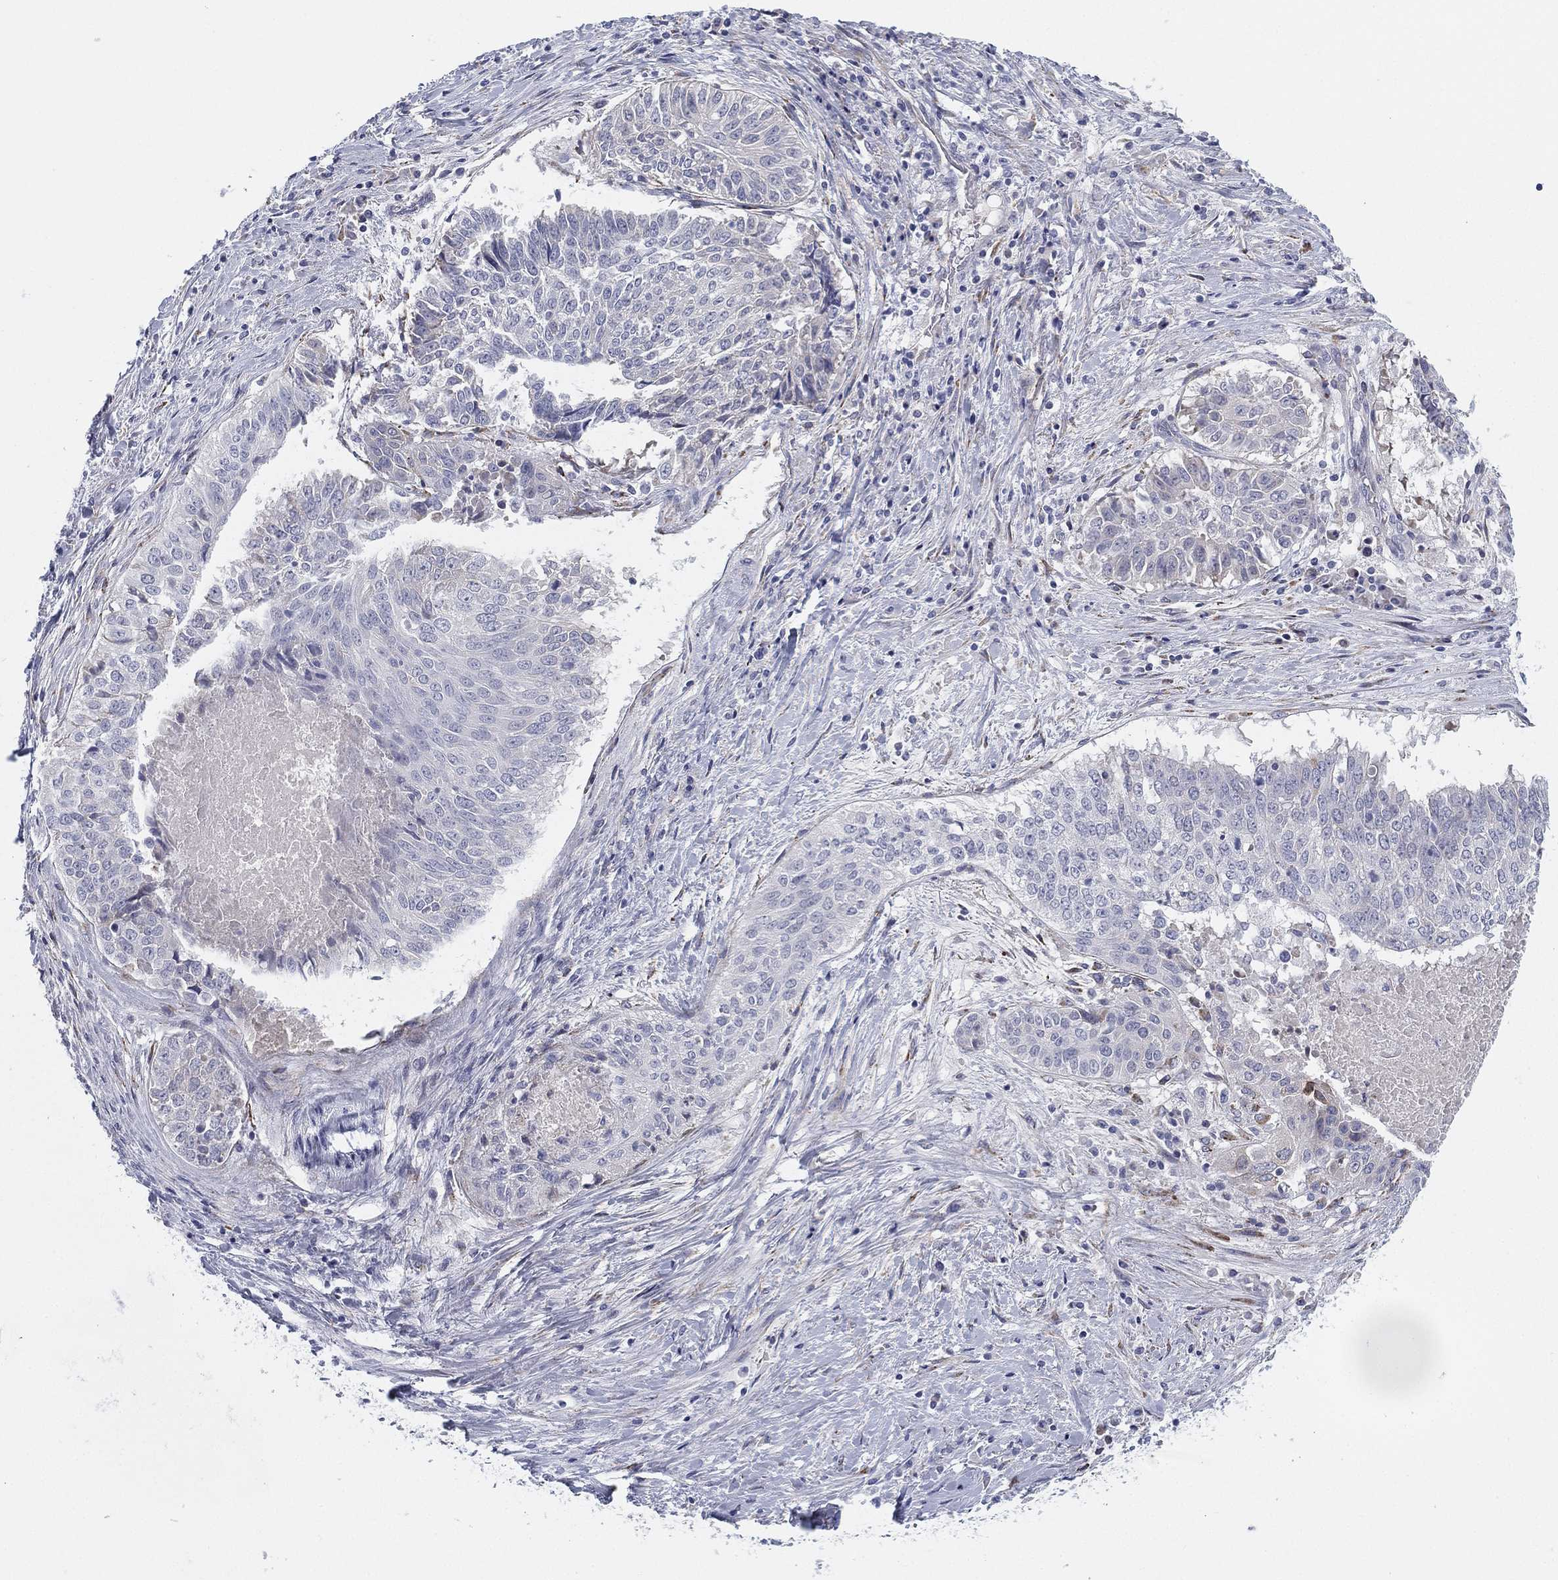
{"staining": {"intensity": "negative", "quantity": "none", "location": "none"}, "tissue": "lung cancer", "cell_type": "Tumor cells", "image_type": "cancer", "snomed": [{"axis": "morphology", "description": "Squamous cell carcinoma, NOS"}, {"axis": "topography", "description": "Lung"}], "caption": "The histopathology image reveals no significant positivity in tumor cells of squamous cell carcinoma (lung).", "gene": "MLF1", "patient": {"sex": "male", "age": 64}}